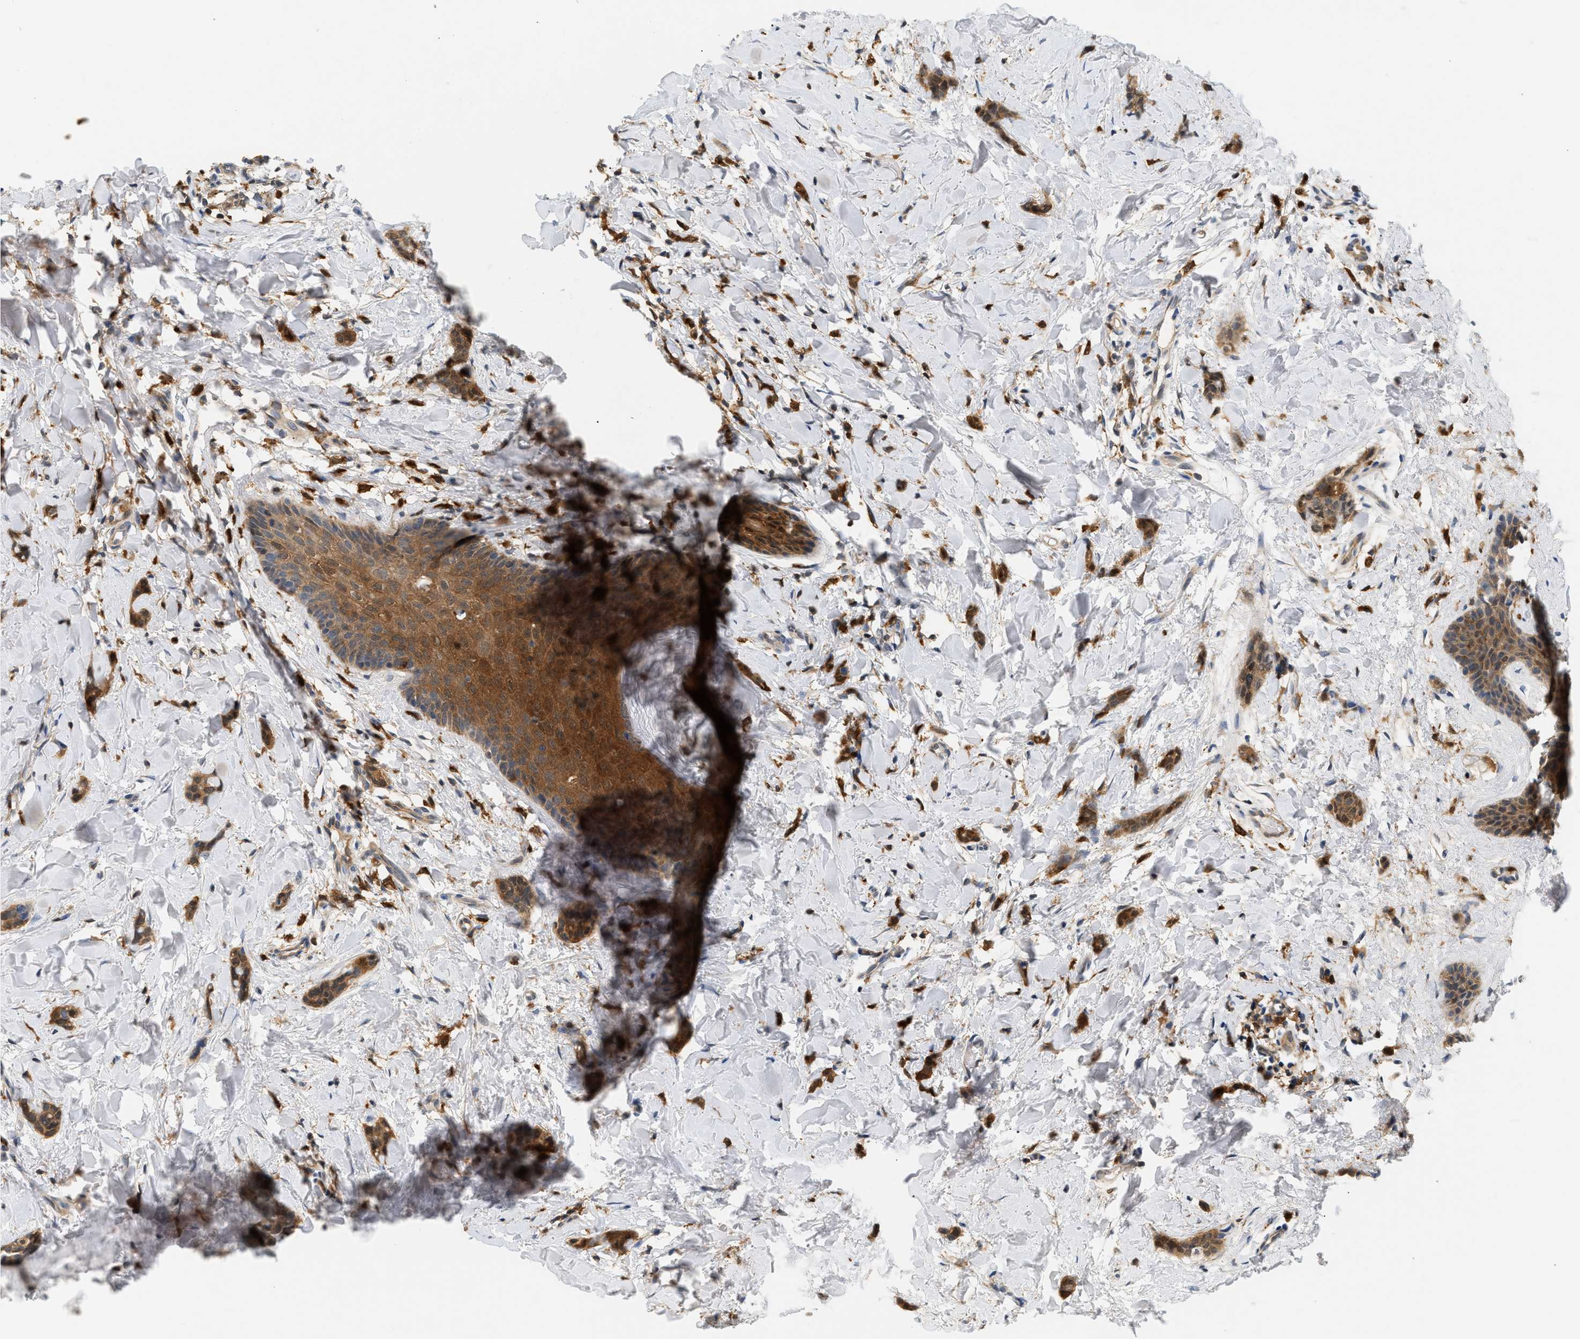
{"staining": {"intensity": "moderate", "quantity": ">75%", "location": "cytoplasmic/membranous"}, "tissue": "breast cancer", "cell_type": "Tumor cells", "image_type": "cancer", "snomed": [{"axis": "morphology", "description": "Lobular carcinoma"}, {"axis": "topography", "description": "Skin"}, {"axis": "topography", "description": "Breast"}], "caption": "This photomicrograph shows immunohistochemistry staining of breast cancer (lobular carcinoma), with medium moderate cytoplasmic/membranous expression in about >75% of tumor cells.", "gene": "PYCARD", "patient": {"sex": "female", "age": 46}}